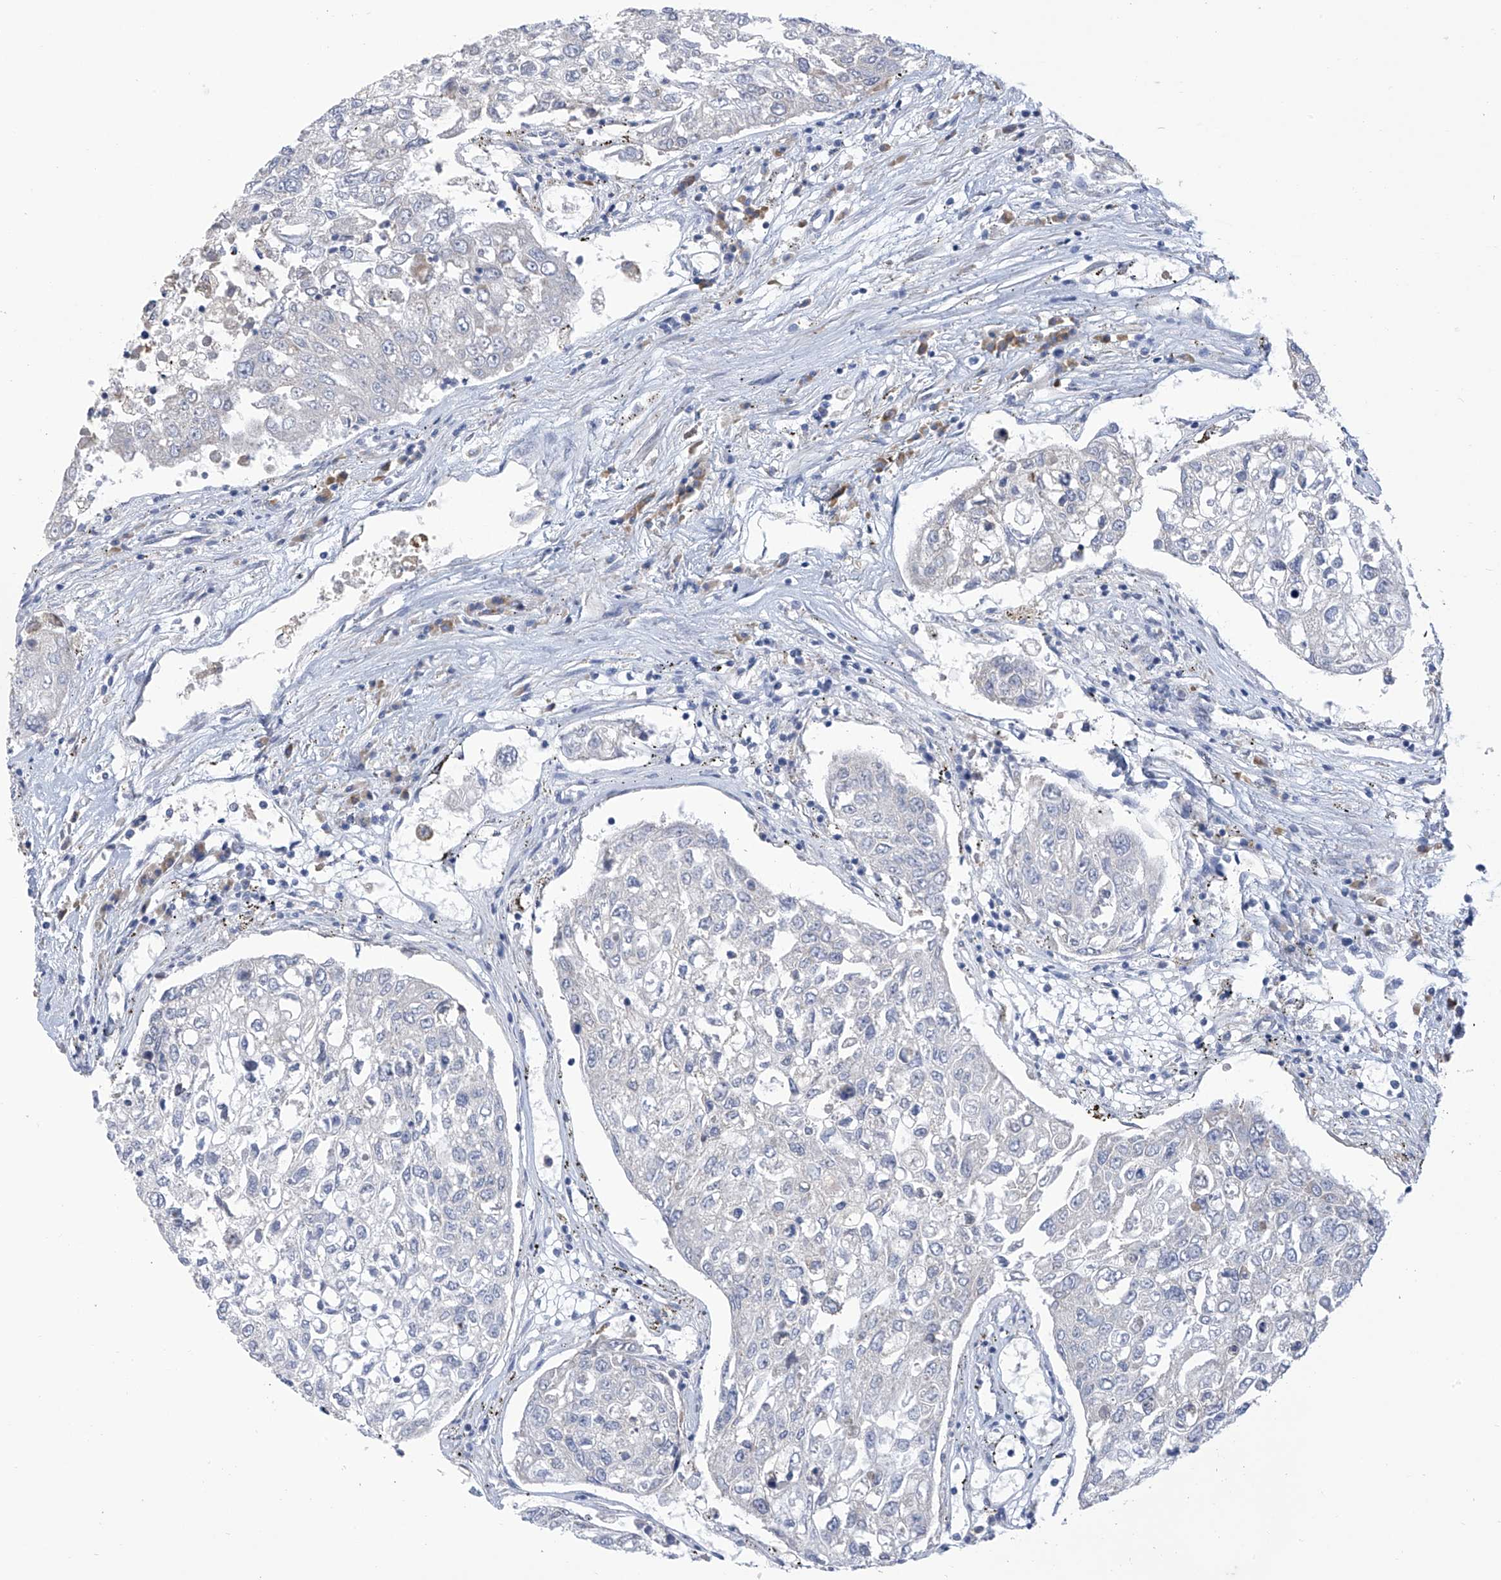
{"staining": {"intensity": "negative", "quantity": "none", "location": "none"}, "tissue": "urothelial cancer", "cell_type": "Tumor cells", "image_type": "cancer", "snomed": [{"axis": "morphology", "description": "Urothelial carcinoma, High grade"}, {"axis": "topography", "description": "Lymph node"}, {"axis": "topography", "description": "Urinary bladder"}], "caption": "Immunohistochemical staining of urothelial cancer reveals no significant expression in tumor cells.", "gene": "SLCO4A1", "patient": {"sex": "male", "age": 51}}